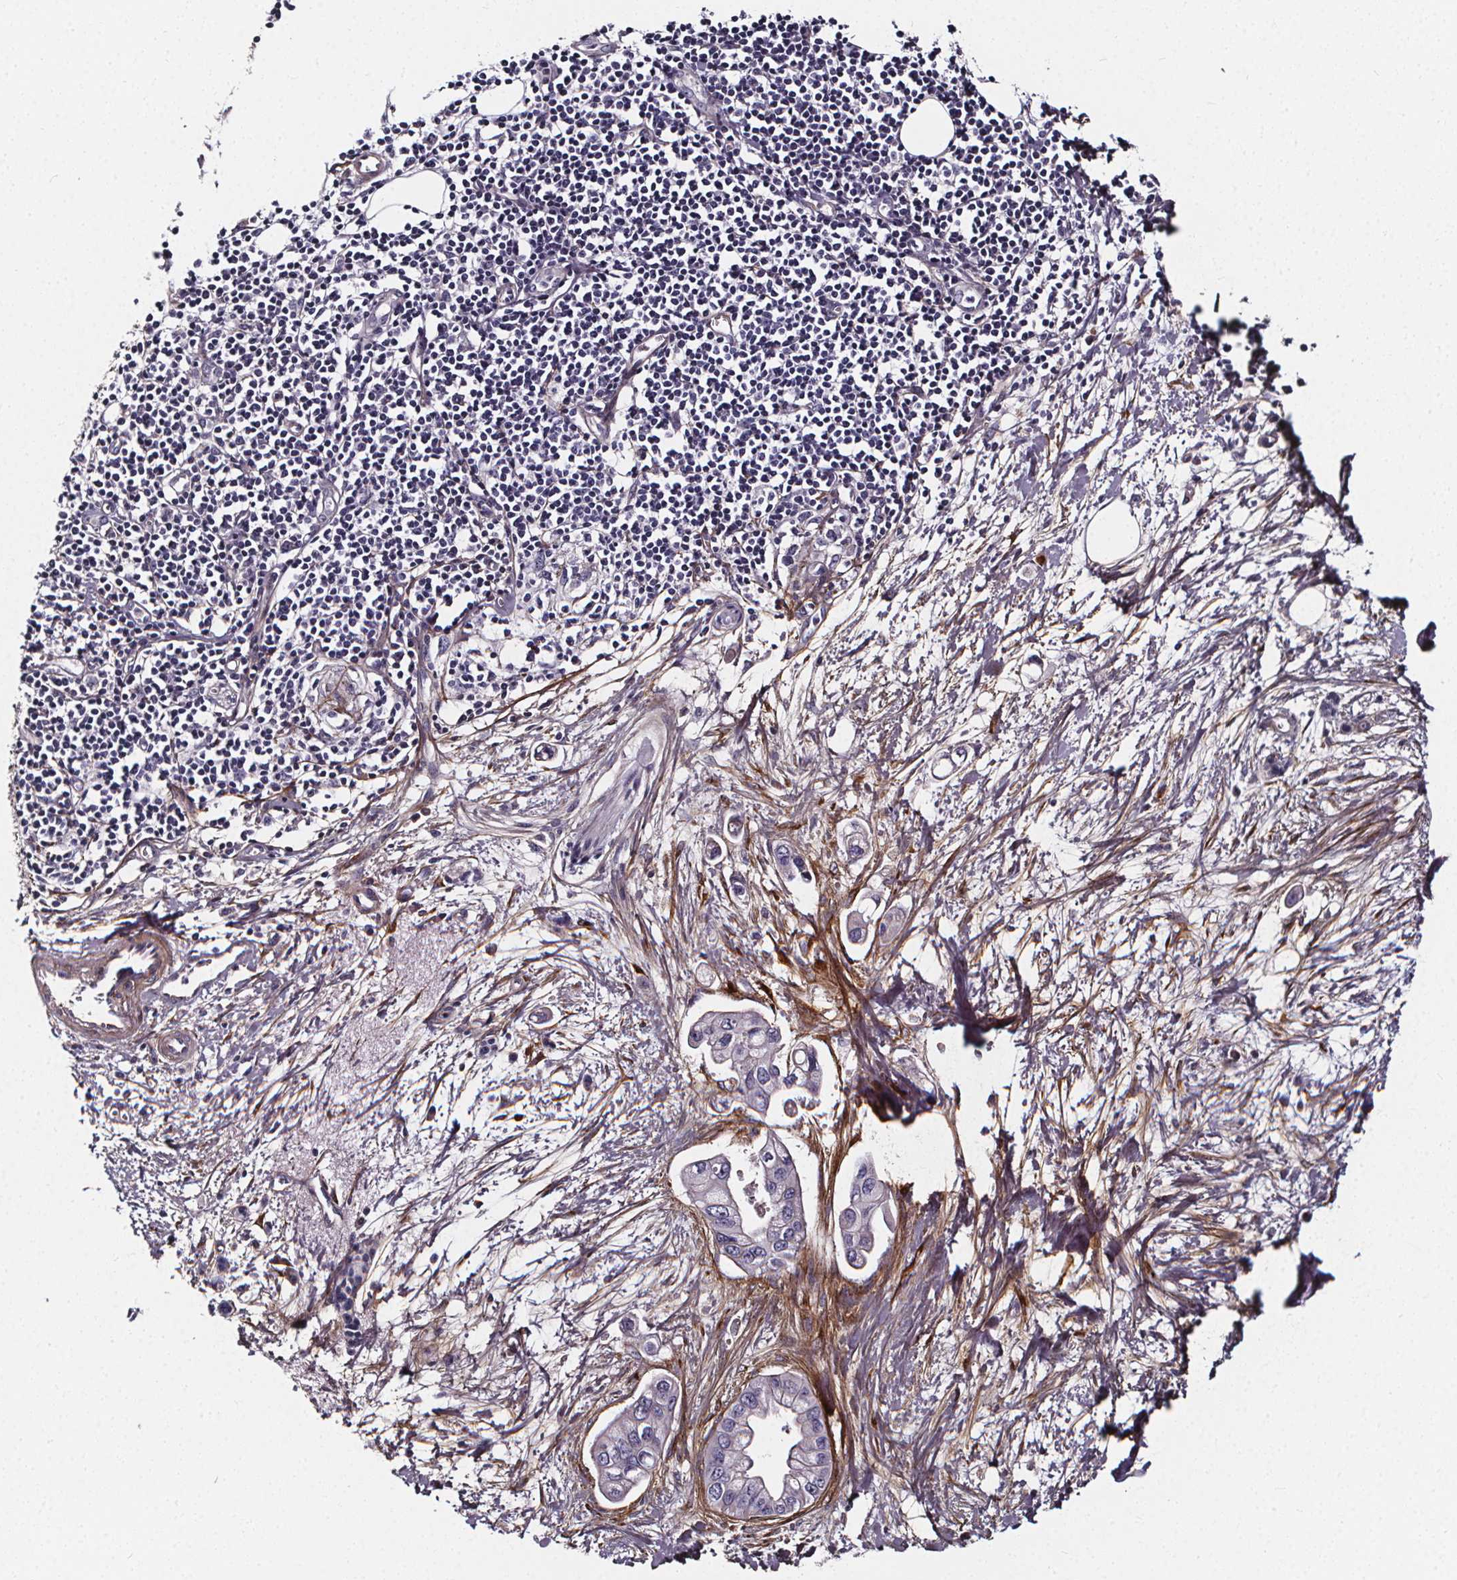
{"staining": {"intensity": "negative", "quantity": "none", "location": "none"}, "tissue": "pancreatic cancer", "cell_type": "Tumor cells", "image_type": "cancer", "snomed": [{"axis": "morphology", "description": "Adenocarcinoma, NOS"}, {"axis": "topography", "description": "Pancreas"}], "caption": "A histopathology image of human adenocarcinoma (pancreatic) is negative for staining in tumor cells. (Stains: DAB immunohistochemistry (IHC) with hematoxylin counter stain, Microscopy: brightfield microscopy at high magnification).", "gene": "AEBP1", "patient": {"sex": "male", "age": 60}}